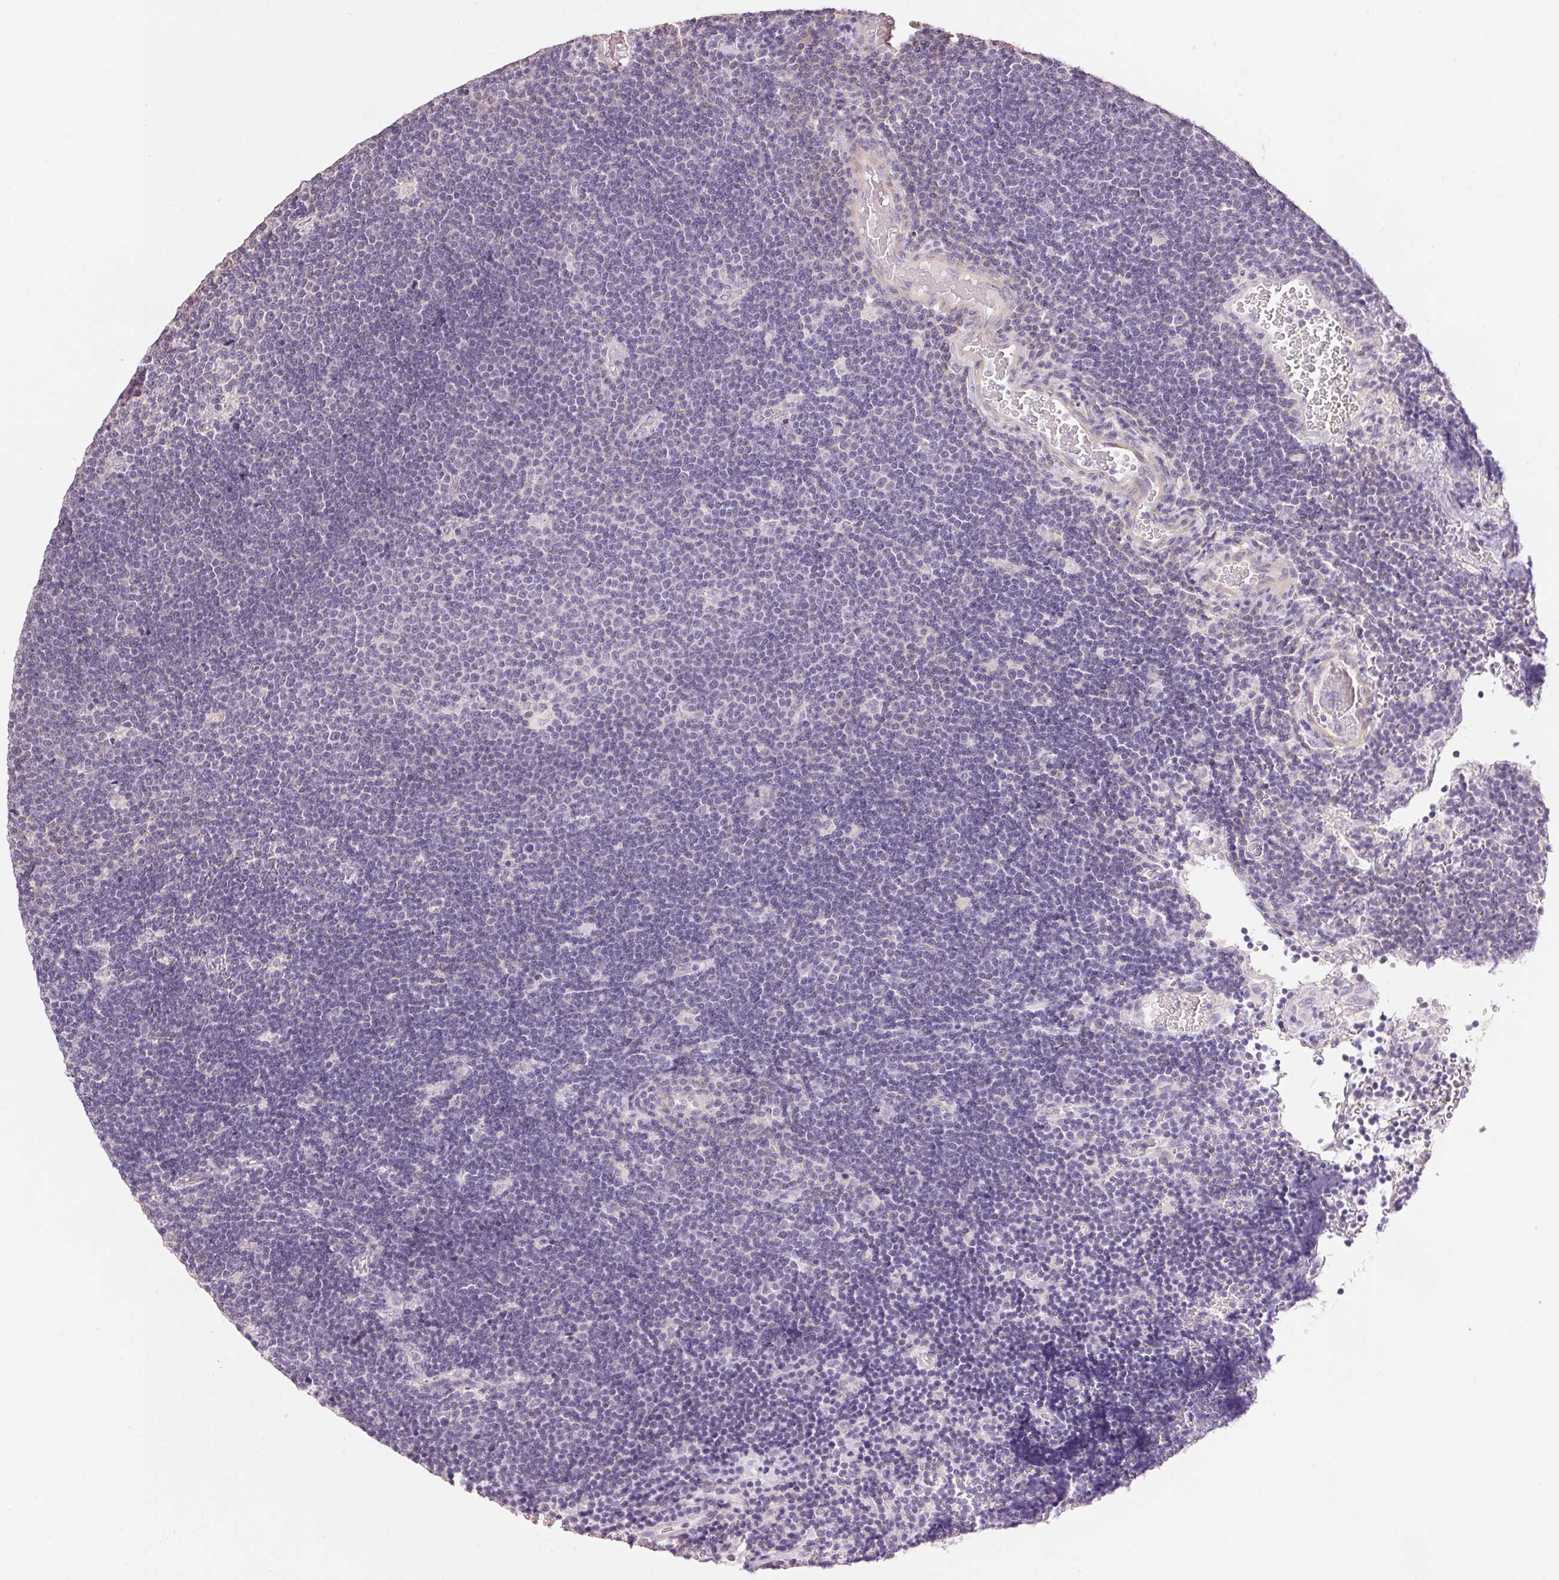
{"staining": {"intensity": "negative", "quantity": "none", "location": "none"}, "tissue": "lymphoma", "cell_type": "Tumor cells", "image_type": "cancer", "snomed": [{"axis": "morphology", "description": "Malignant lymphoma, non-Hodgkin's type, Low grade"}, {"axis": "topography", "description": "Brain"}], "caption": "Lymphoma was stained to show a protein in brown. There is no significant expression in tumor cells.", "gene": "LYZL6", "patient": {"sex": "female", "age": 66}}